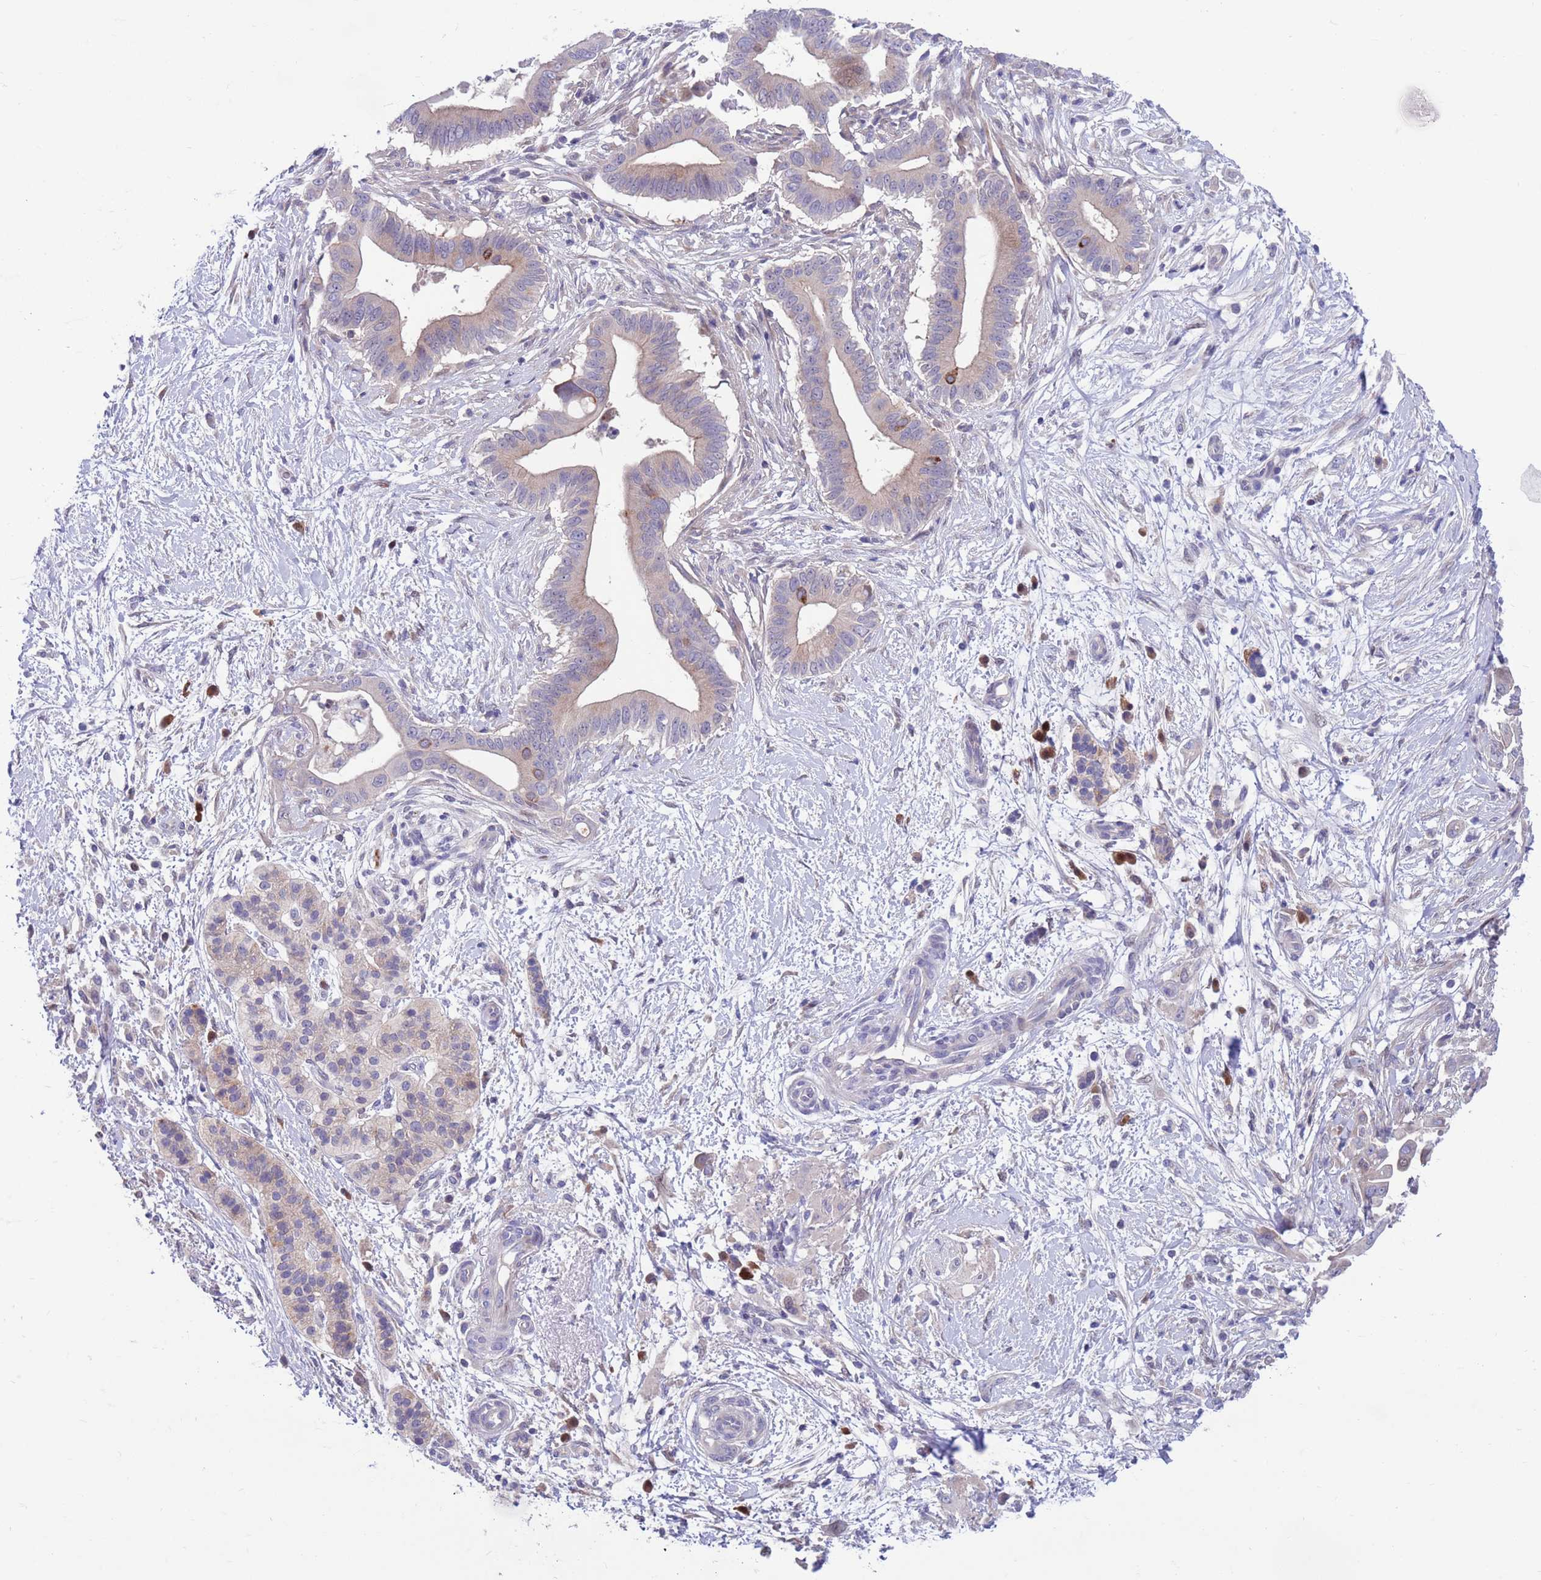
{"staining": {"intensity": "weak", "quantity": "<25%", "location": "cytoplasmic/membranous"}, "tissue": "pancreatic cancer", "cell_type": "Tumor cells", "image_type": "cancer", "snomed": [{"axis": "morphology", "description": "Adenocarcinoma, NOS"}, {"axis": "topography", "description": "Pancreas"}], "caption": "This is an immunohistochemistry (IHC) image of pancreatic cancer (adenocarcinoma). There is no staining in tumor cells.", "gene": "KLHL29", "patient": {"sex": "male", "age": 68}}